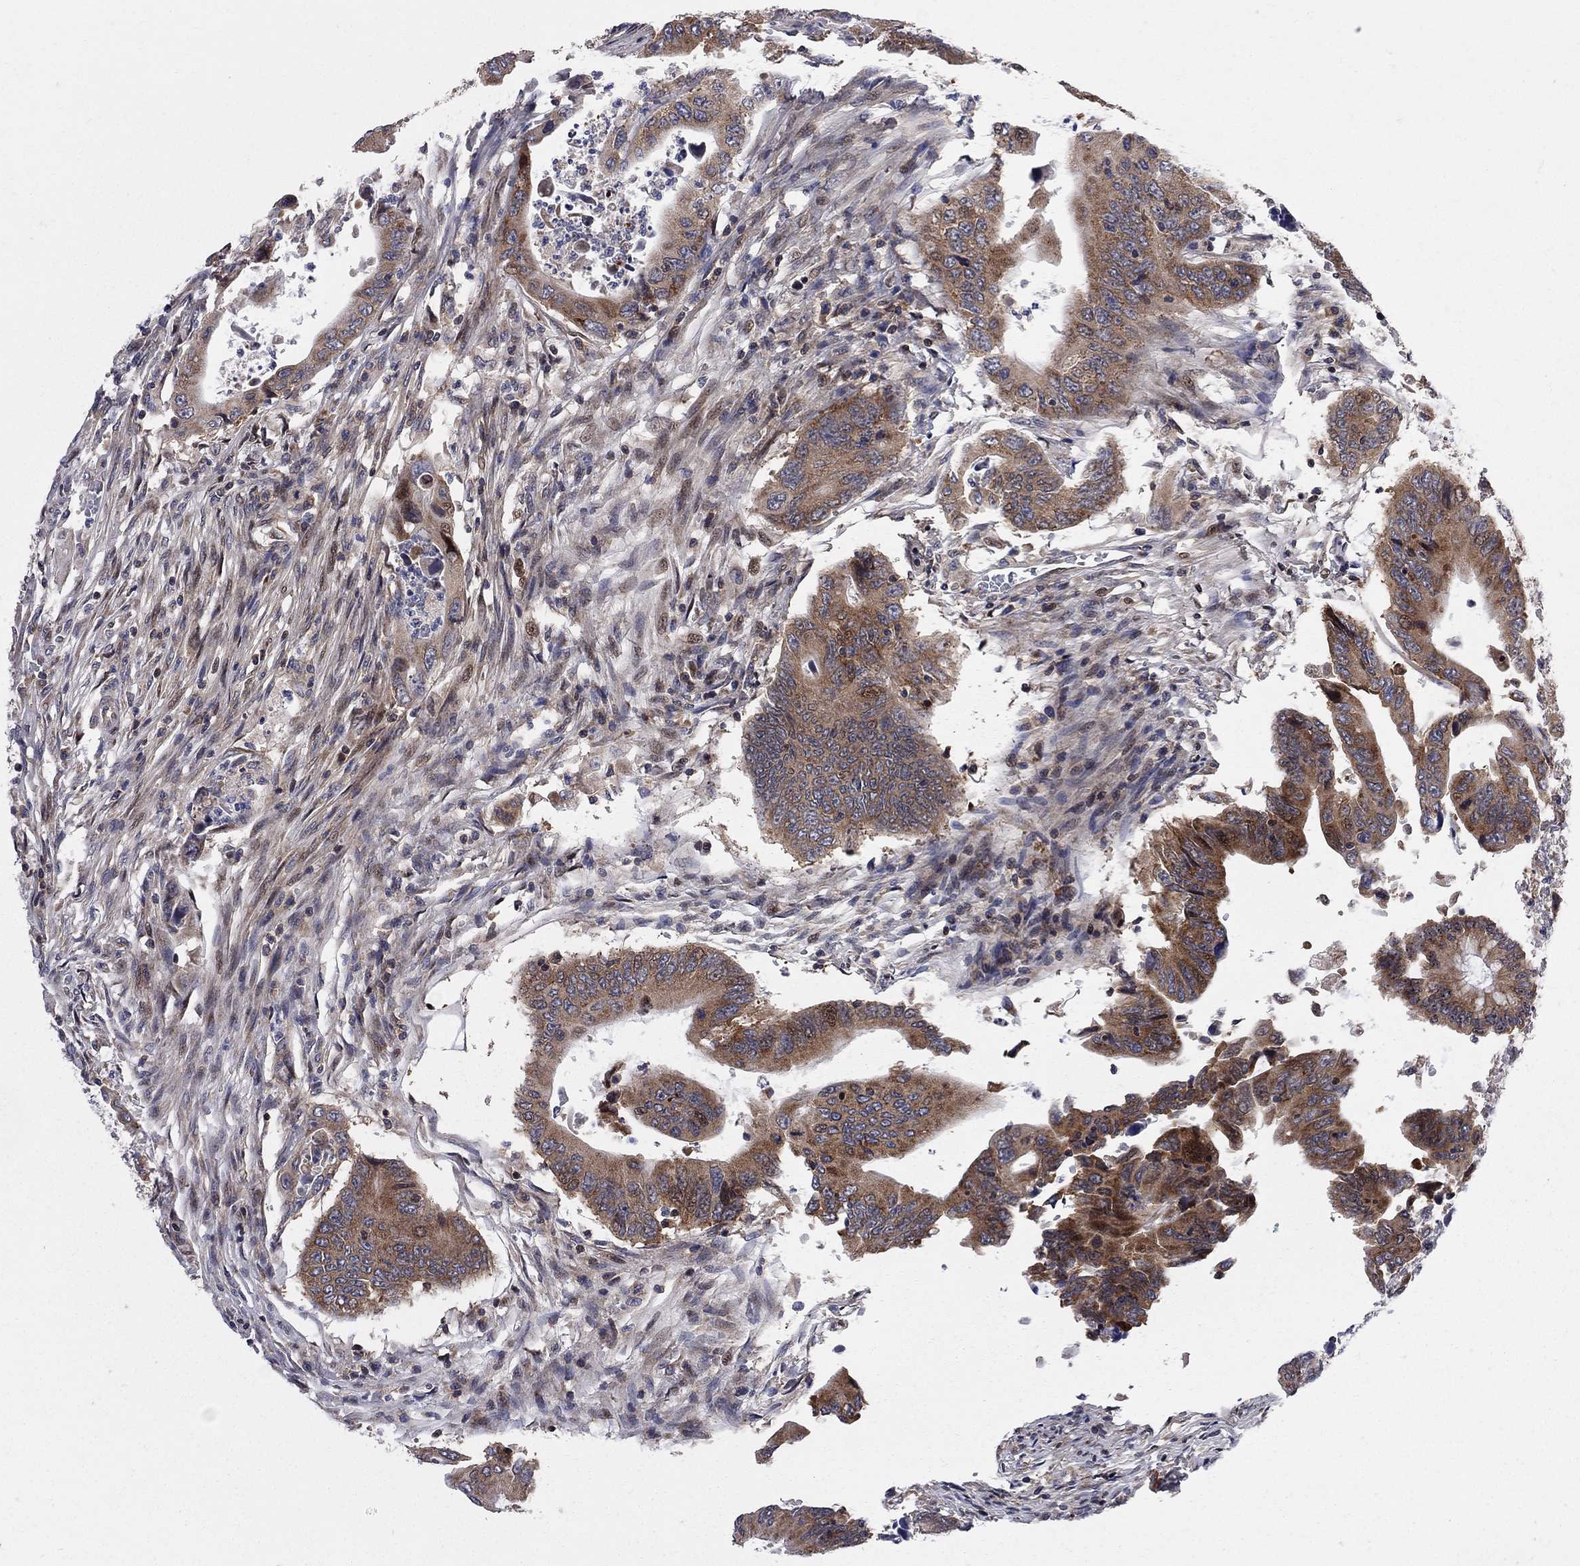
{"staining": {"intensity": "moderate", "quantity": ">75%", "location": "cytoplasmic/membranous"}, "tissue": "colorectal cancer", "cell_type": "Tumor cells", "image_type": "cancer", "snomed": [{"axis": "morphology", "description": "Adenocarcinoma, NOS"}, {"axis": "topography", "description": "Colon"}], "caption": "Immunohistochemistry histopathology image of human colorectal cancer stained for a protein (brown), which demonstrates medium levels of moderate cytoplasmic/membranous expression in approximately >75% of tumor cells.", "gene": "CNOT11", "patient": {"sex": "female", "age": 90}}